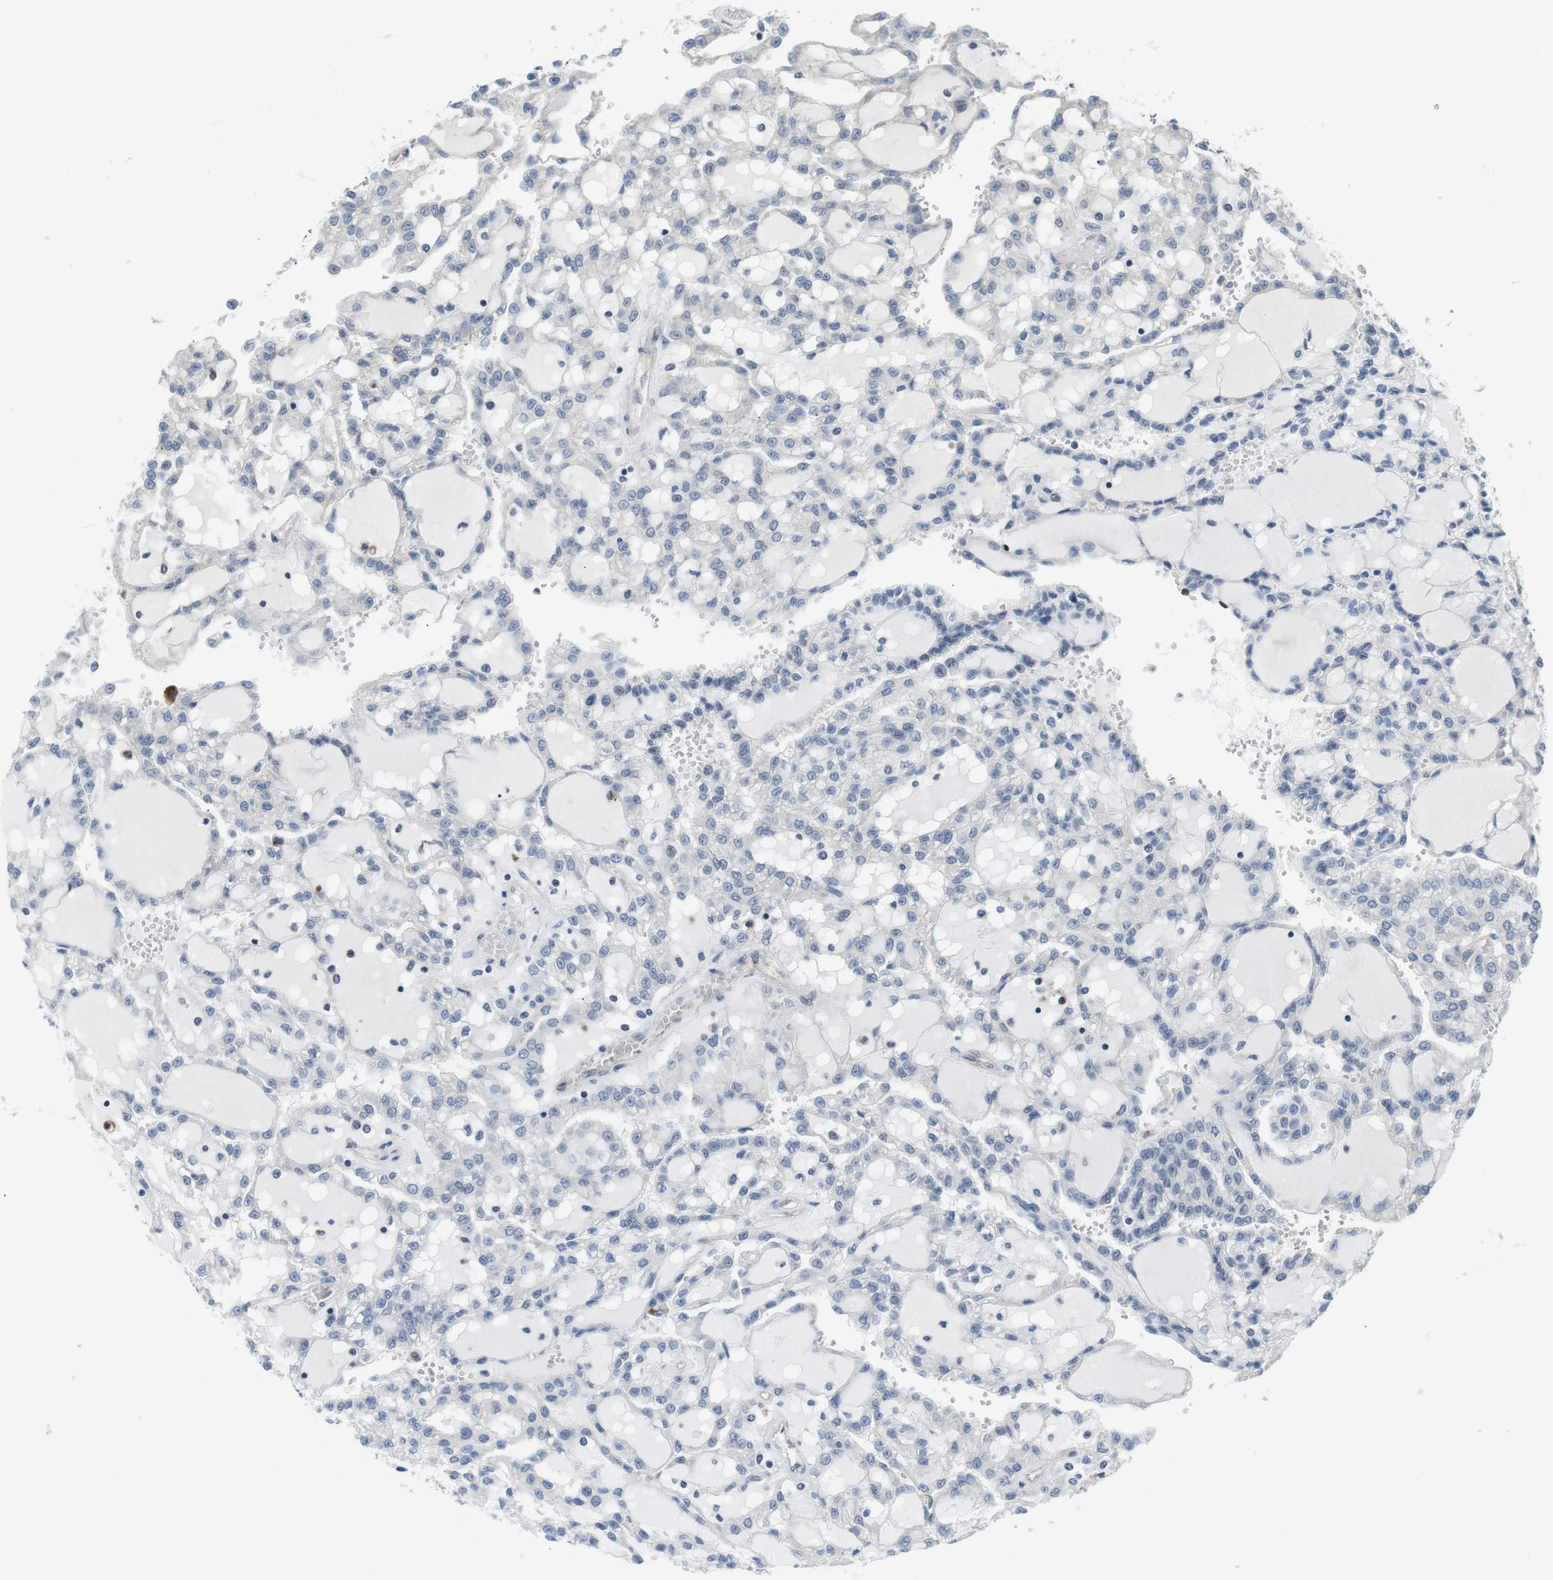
{"staining": {"intensity": "negative", "quantity": "none", "location": "none"}, "tissue": "renal cancer", "cell_type": "Tumor cells", "image_type": "cancer", "snomed": [{"axis": "morphology", "description": "Adenocarcinoma, NOS"}, {"axis": "topography", "description": "Kidney"}], "caption": "The photomicrograph exhibits no significant staining in tumor cells of renal cancer. (DAB IHC, high magnification).", "gene": "NECTIN1", "patient": {"sex": "male", "age": 63}}